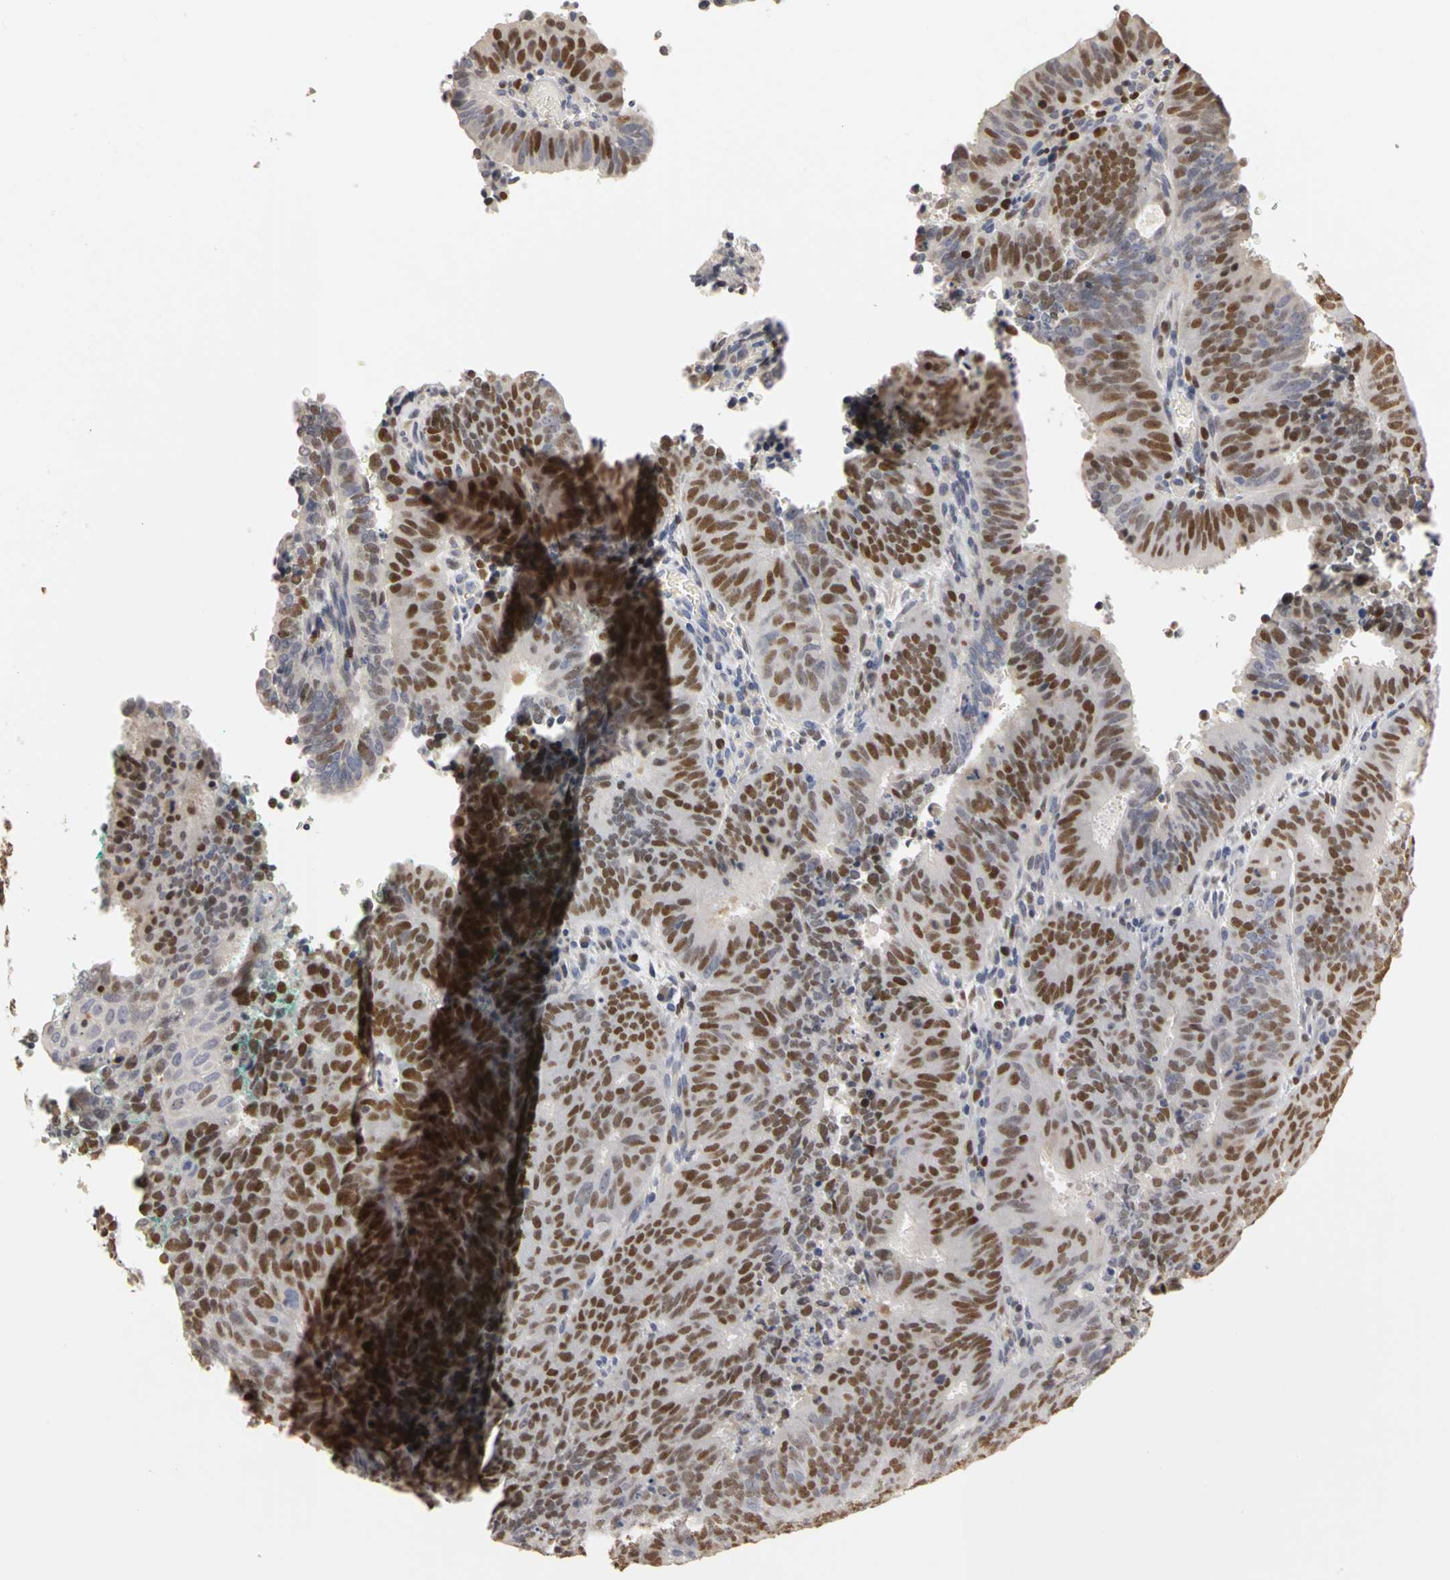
{"staining": {"intensity": "strong", "quantity": "25%-75%", "location": "nuclear"}, "tissue": "cervical cancer", "cell_type": "Tumor cells", "image_type": "cancer", "snomed": [{"axis": "morphology", "description": "Adenocarcinoma, NOS"}, {"axis": "topography", "description": "Cervix"}], "caption": "This image demonstrates immunohistochemistry staining of human adenocarcinoma (cervical), with high strong nuclear positivity in about 25%-75% of tumor cells.", "gene": "MCM6", "patient": {"sex": "female", "age": 44}}